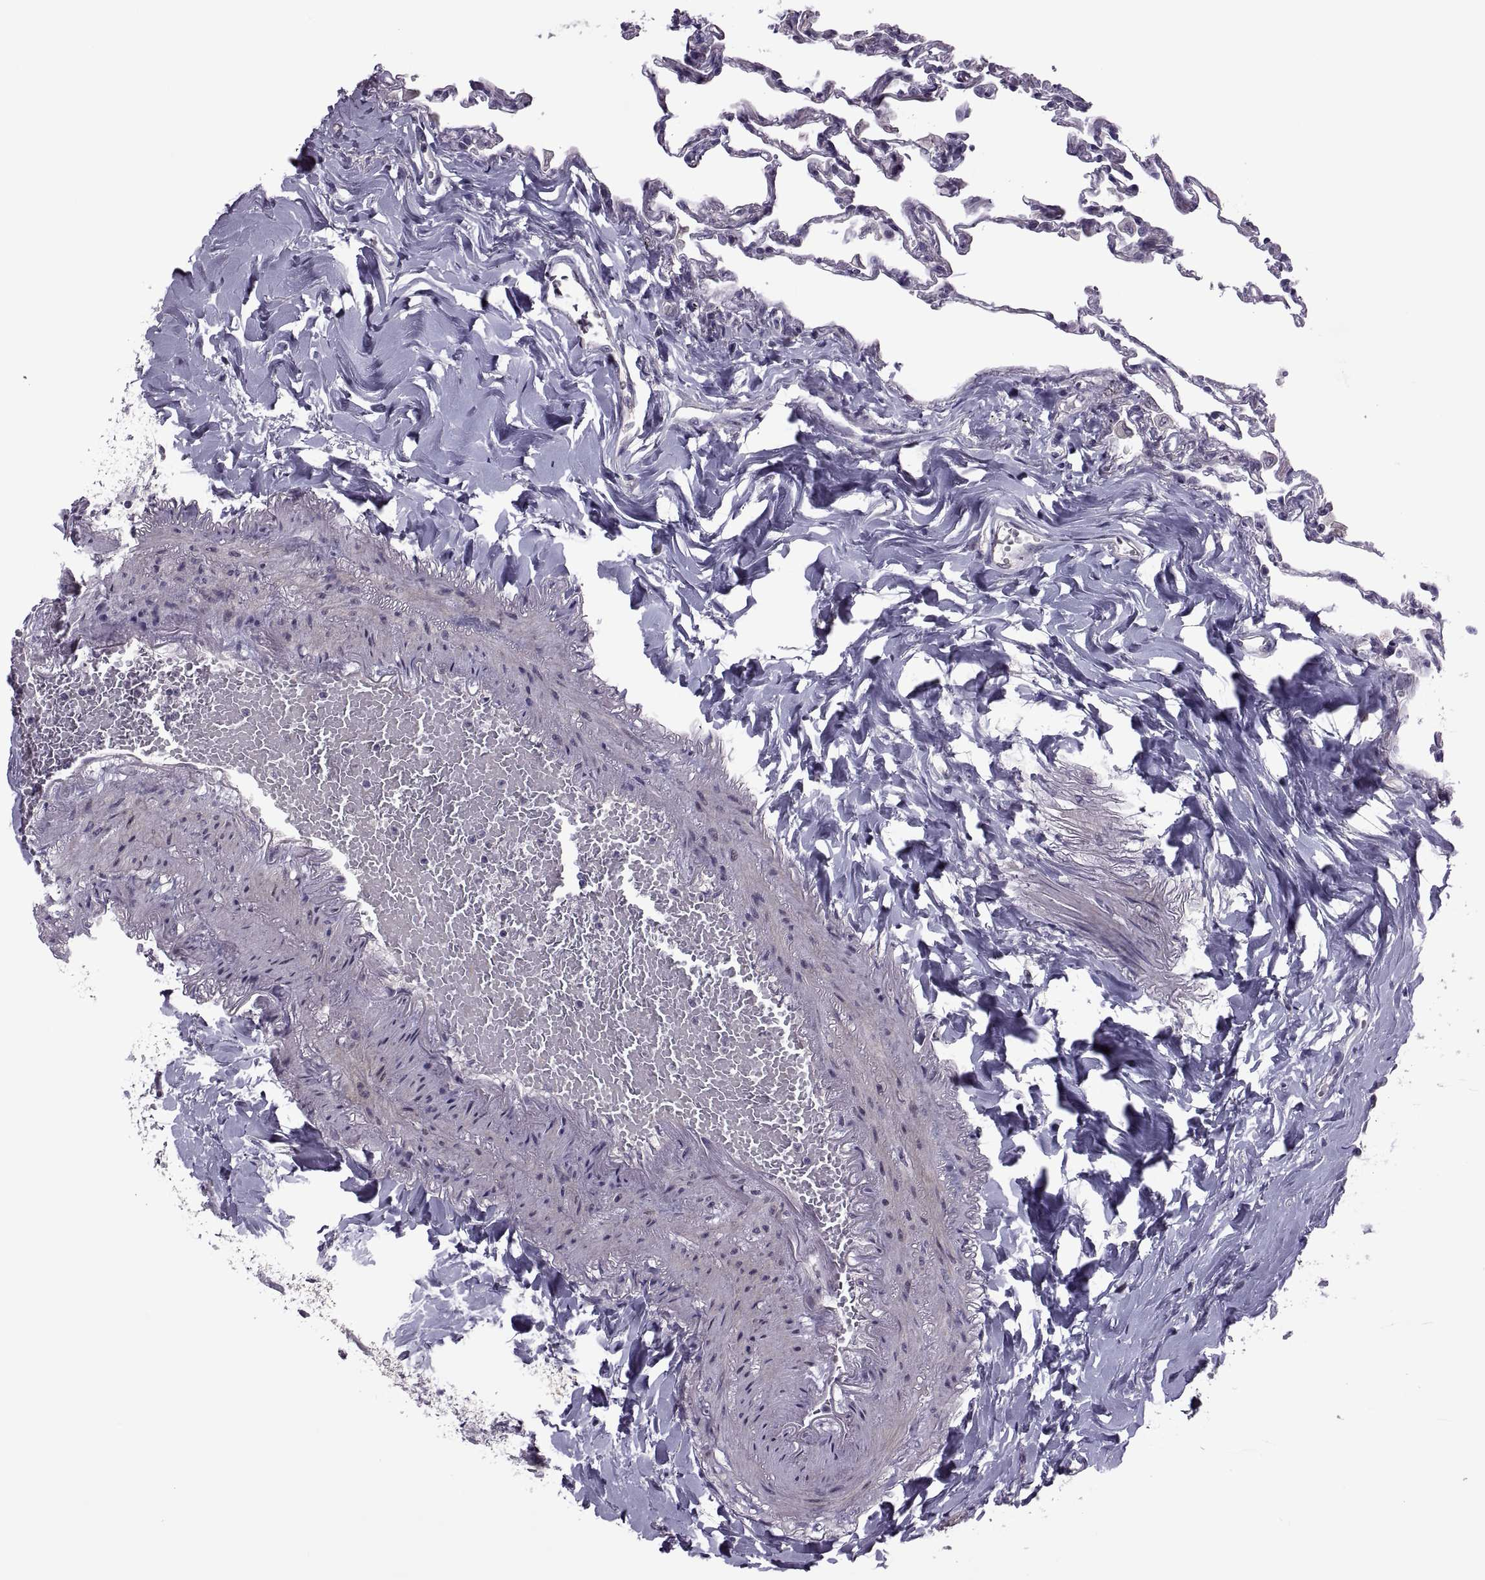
{"staining": {"intensity": "negative", "quantity": "none", "location": "none"}, "tissue": "lung", "cell_type": "Alveolar cells", "image_type": "normal", "snomed": [{"axis": "morphology", "description": "Normal tissue, NOS"}, {"axis": "topography", "description": "Lung"}], "caption": "The micrograph shows no significant staining in alveolar cells of lung.", "gene": "ODF3", "patient": {"sex": "female", "age": 57}}